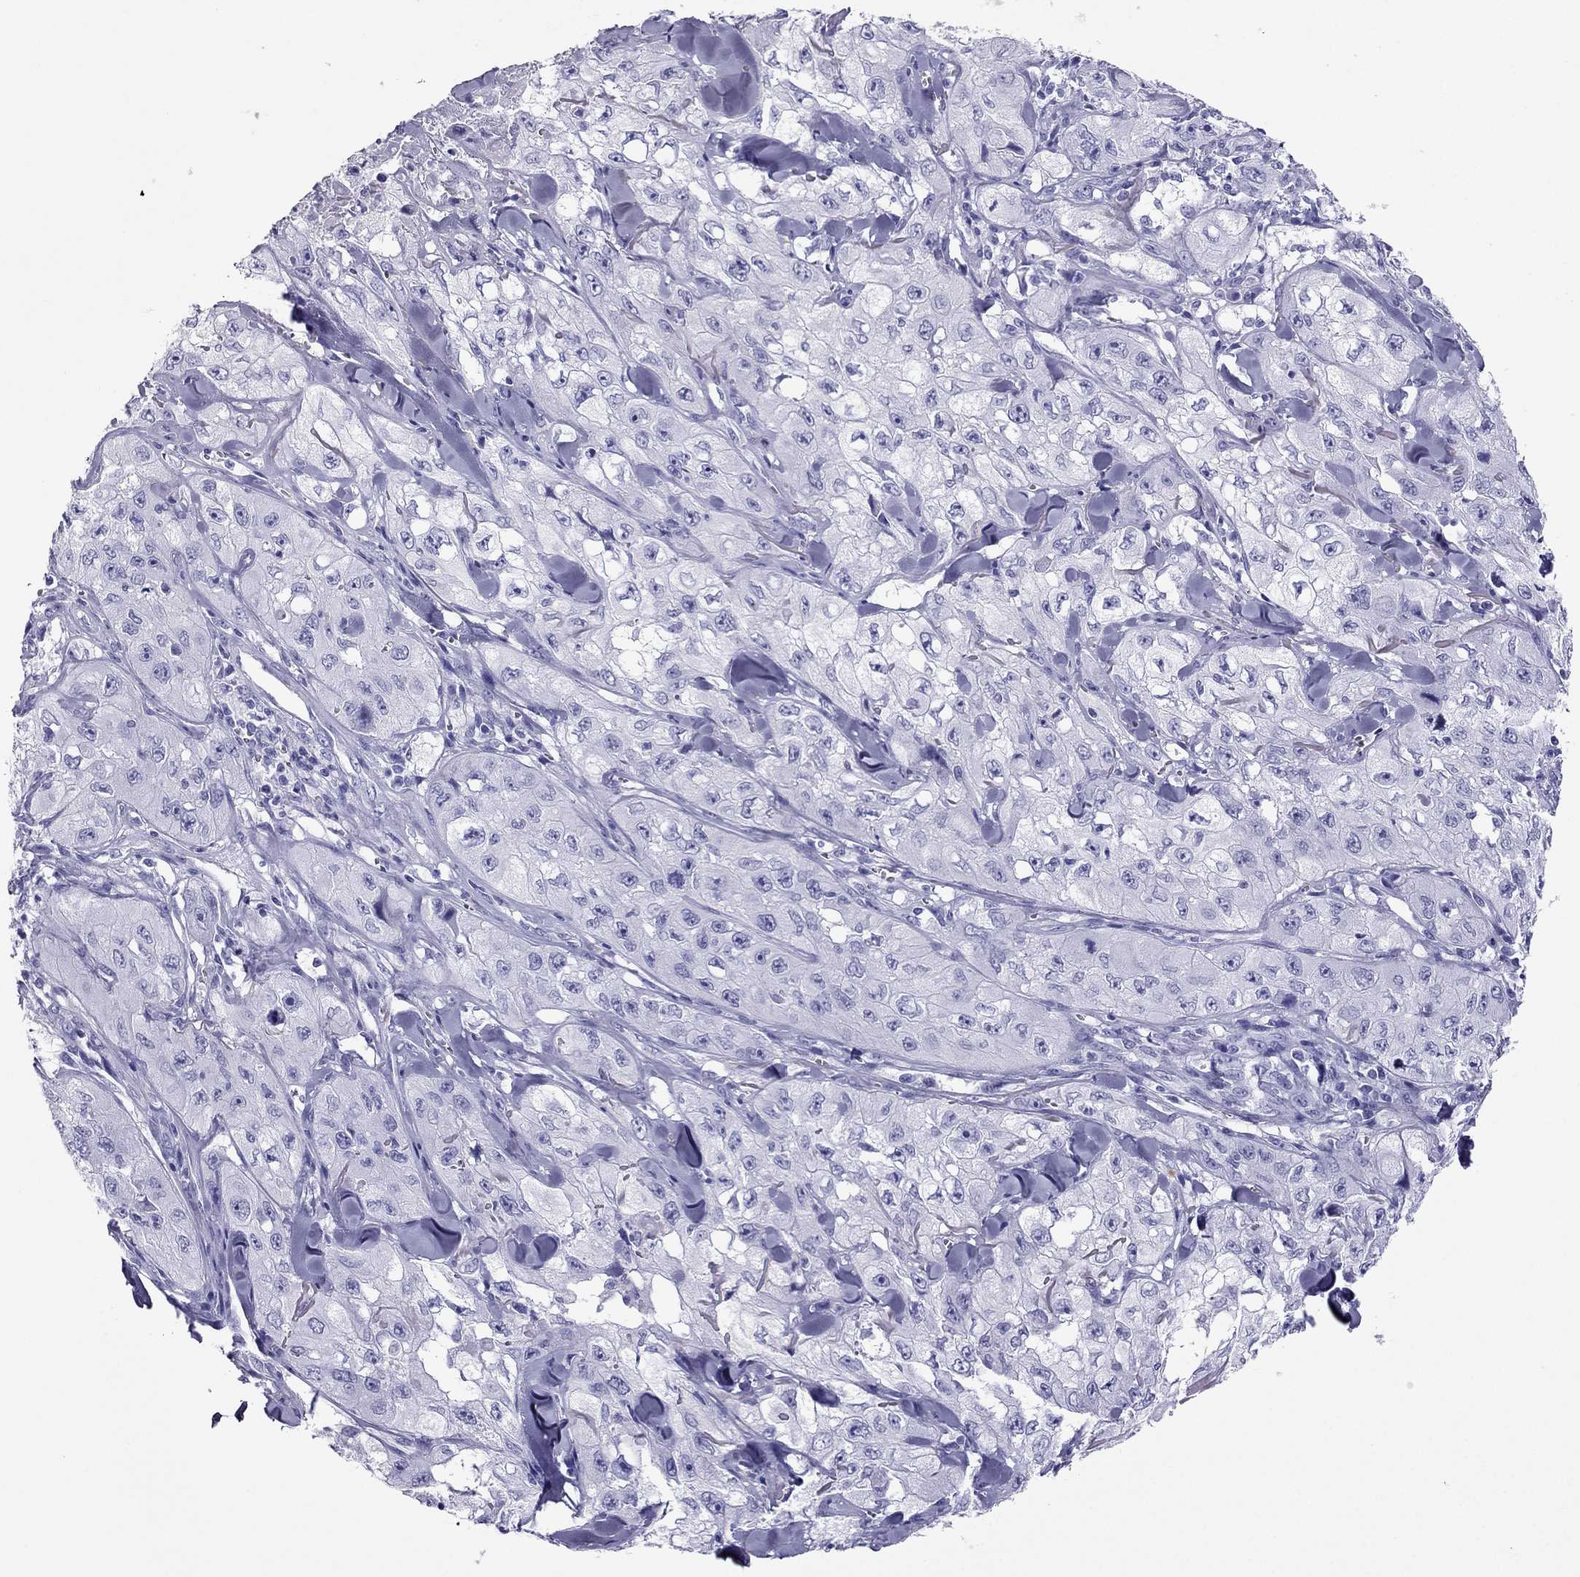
{"staining": {"intensity": "negative", "quantity": "none", "location": "none"}, "tissue": "skin cancer", "cell_type": "Tumor cells", "image_type": "cancer", "snomed": [{"axis": "morphology", "description": "Squamous cell carcinoma, NOS"}, {"axis": "topography", "description": "Skin"}, {"axis": "topography", "description": "Subcutis"}], "caption": "A histopathology image of skin cancer stained for a protein exhibits no brown staining in tumor cells.", "gene": "PDE6A", "patient": {"sex": "male", "age": 73}}